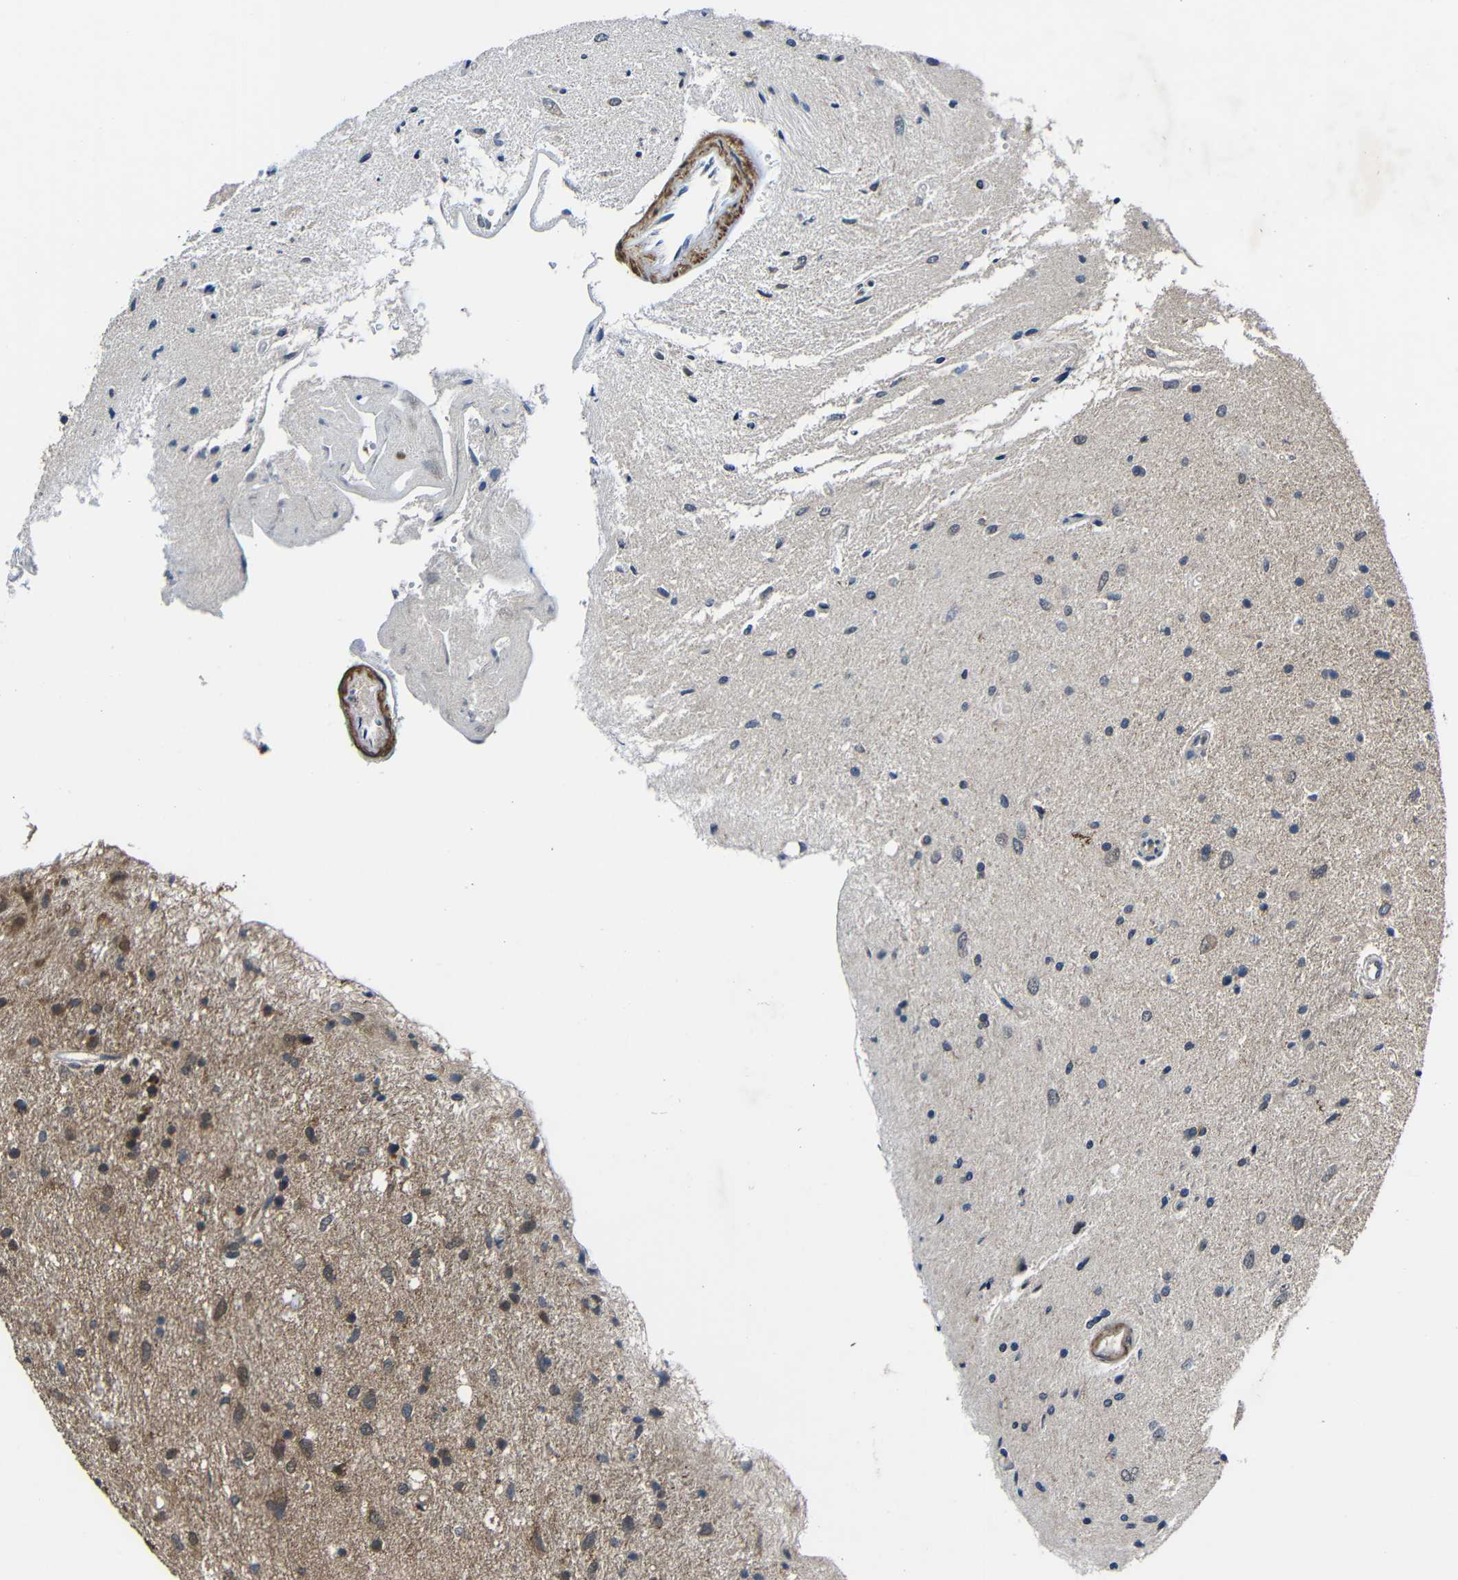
{"staining": {"intensity": "moderate", "quantity": "25%-75%", "location": "cytoplasmic/membranous,nuclear"}, "tissue": "glioma", "cell_type": "Tumor cells", "image_type": "cancer", "snomed": [{"axis": "morphology", "description": "Glioma, malignant, Low grade"}, {"axis": "topography", "description": "Brain"}], "caption": "Immunohistochemical staining of glioma displays moderate cytoplasmic/membranous and nuclear protein expression in about 25%-75% of tumor cells. The staining was performed using DAB, with brown indicating positive protein expression. Nuclei are stained blue with hematoxylin.", "gene": "CHST9", "patient": {"sex": "male", "age": 77}}